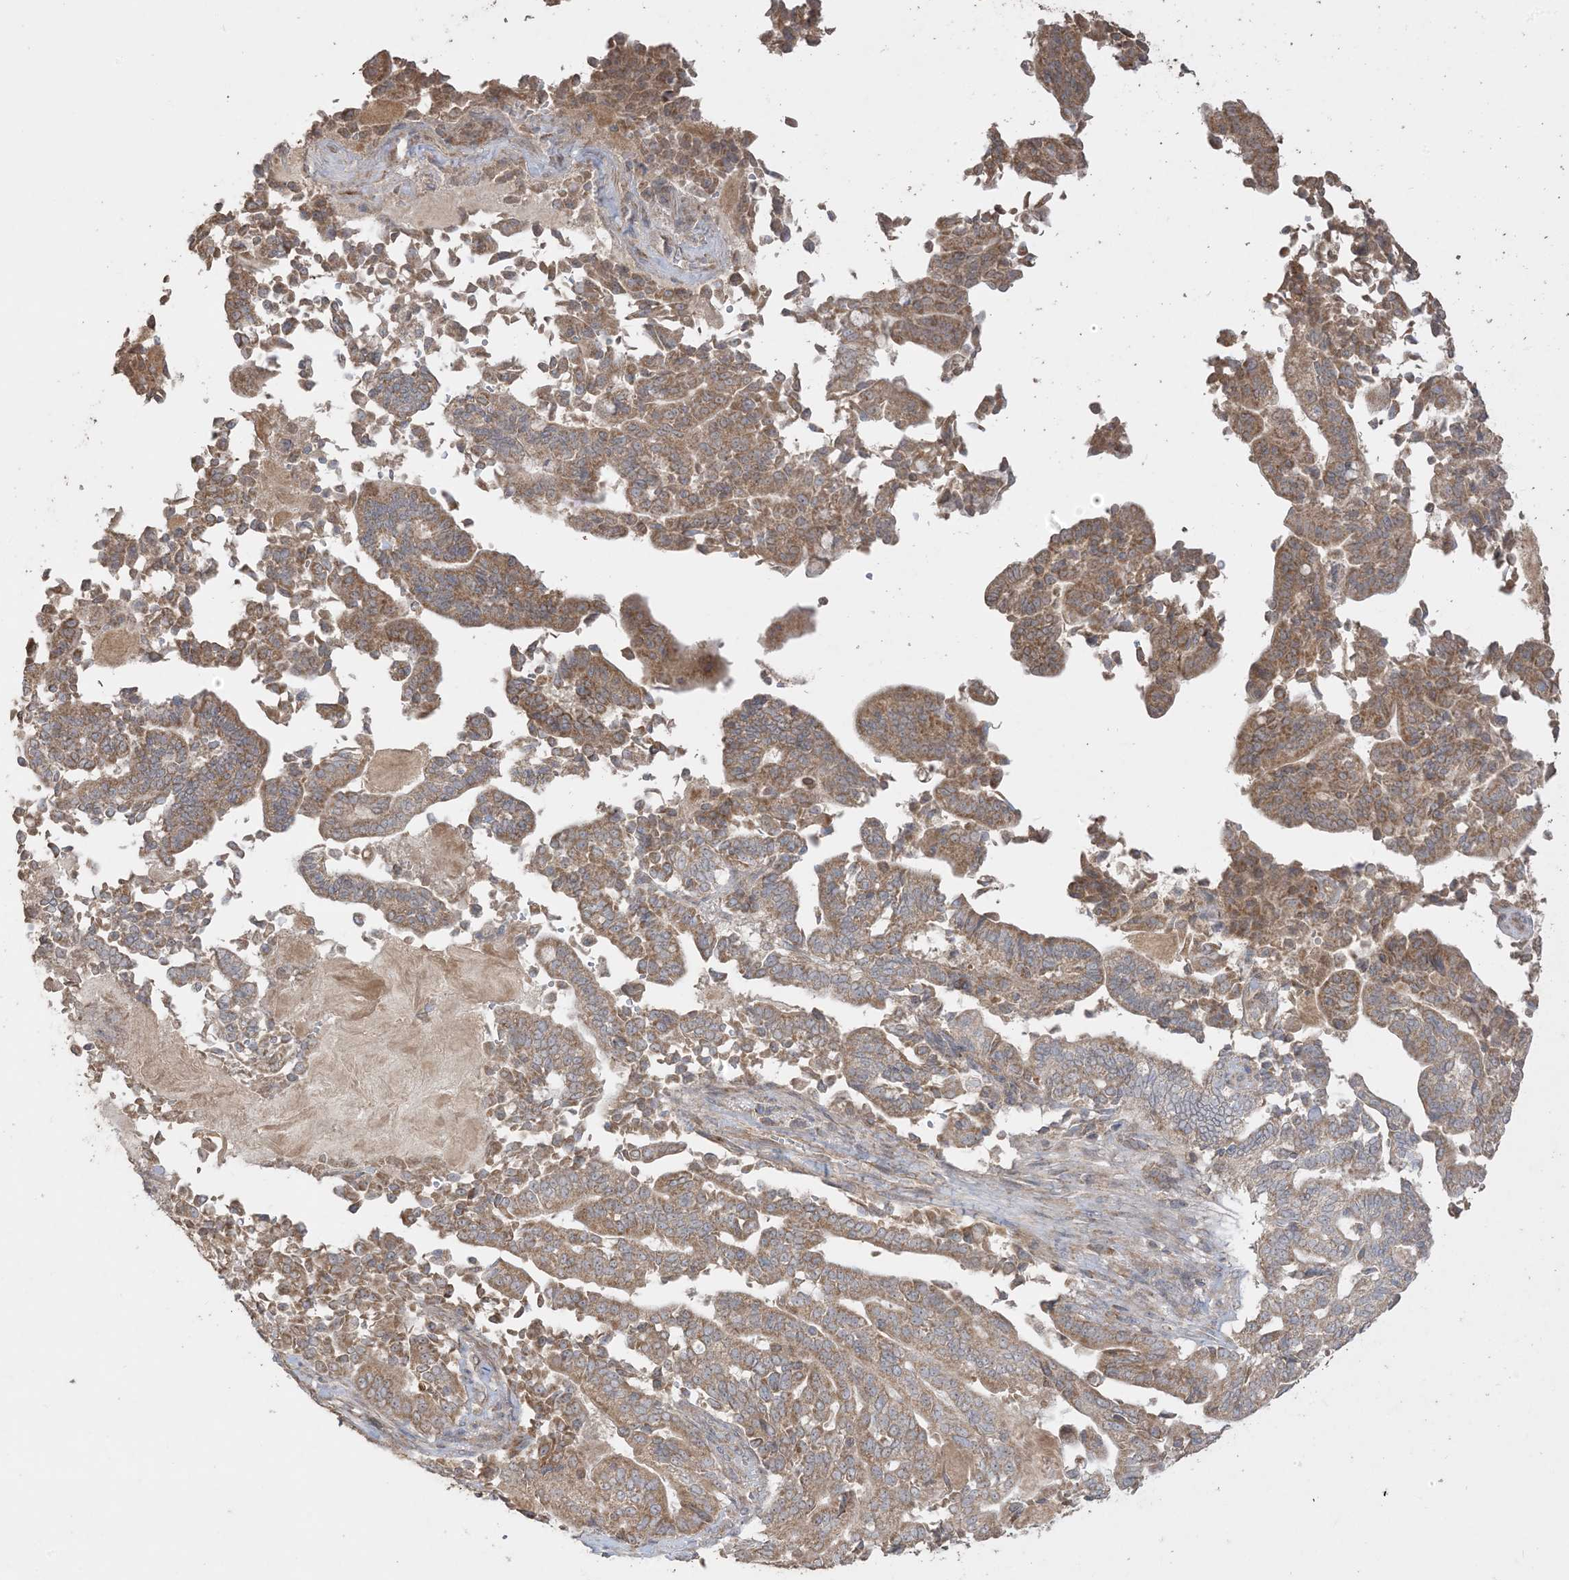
{"staining": {"intensity": "strong", "quantity": ">75%", "location": "cytoplasmic/membranous"}, "tissue": "pancreatic cancer", "cell_type": "Tumor cells", "image_type": "cancer", "snomed": [{"axis": "morphology", "description": "Normal tissue, NOS"}, {"axis": "morphology", "description": "Adenocarcinoma, NOS"}, {"axis": "topography", "description": "Pancreas"}], "caption": "Pancreatic cancer (adenocarcinoma) was stained to show a protein in brown. There is high levels of strong cytoplasmic/membranous expression in about >75% of tumor cells.", "gene": "SIRT3", "patient": {"sex": "male", "age": 63}}